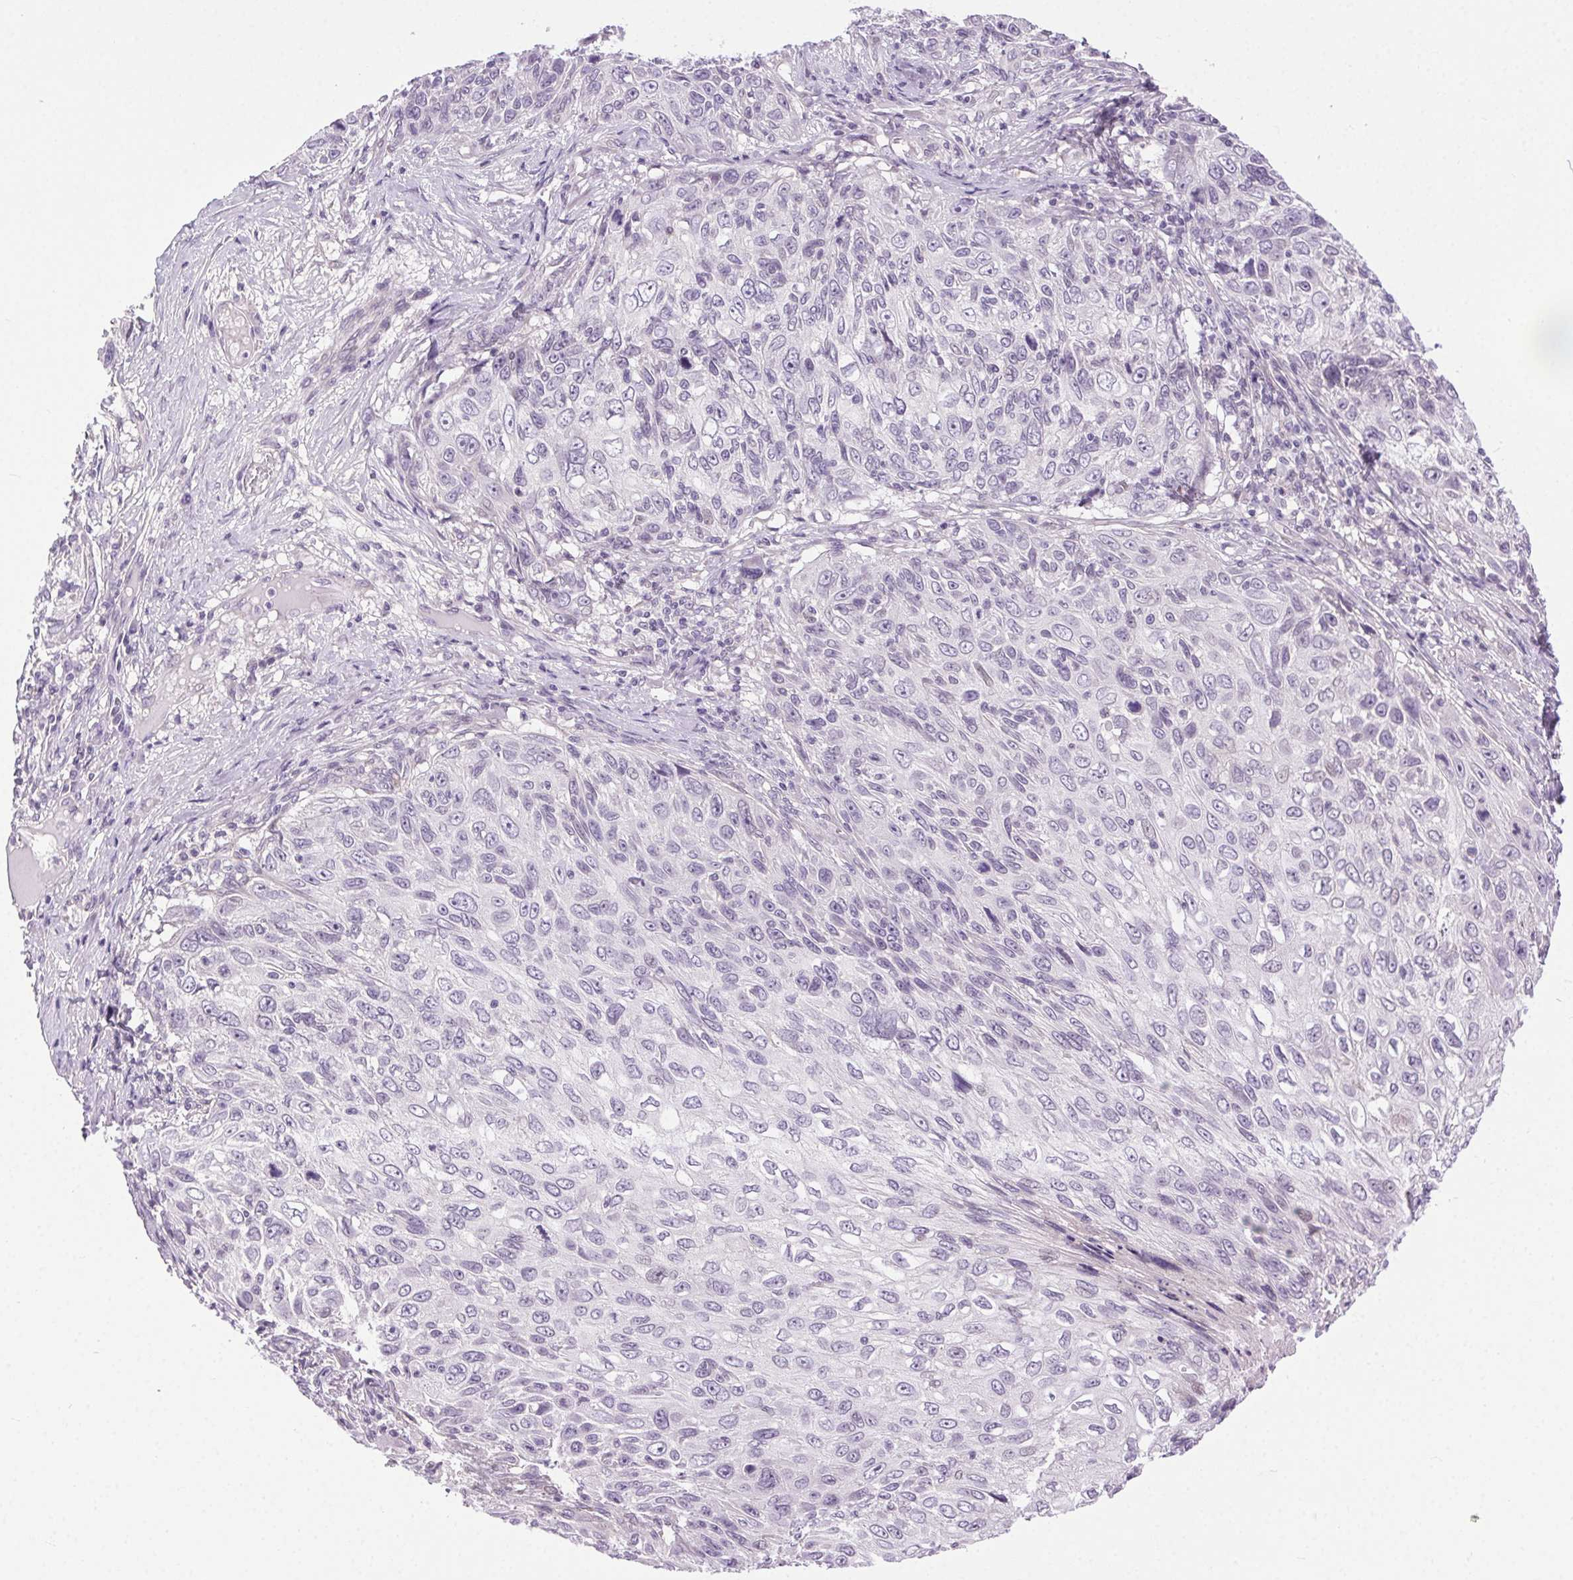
{"staining": {"intensity": "negative", "quantity": "none", "location": "none"}, "tissue": "skin cancer", "cell_type": "Tumor cells", "image_type": "cancer", "snomed": [{"axis": "morphology", "description": "Squamous cell carcinoma, NOS"}, {"axis": "topography", "description": "Skin"}], "caption": "Tumor cells are negative for protein expression in human skin cancer (squamous cell carcinoma).", "gene": "SYT11", "patient": {"sex": "male", "age": 92}}